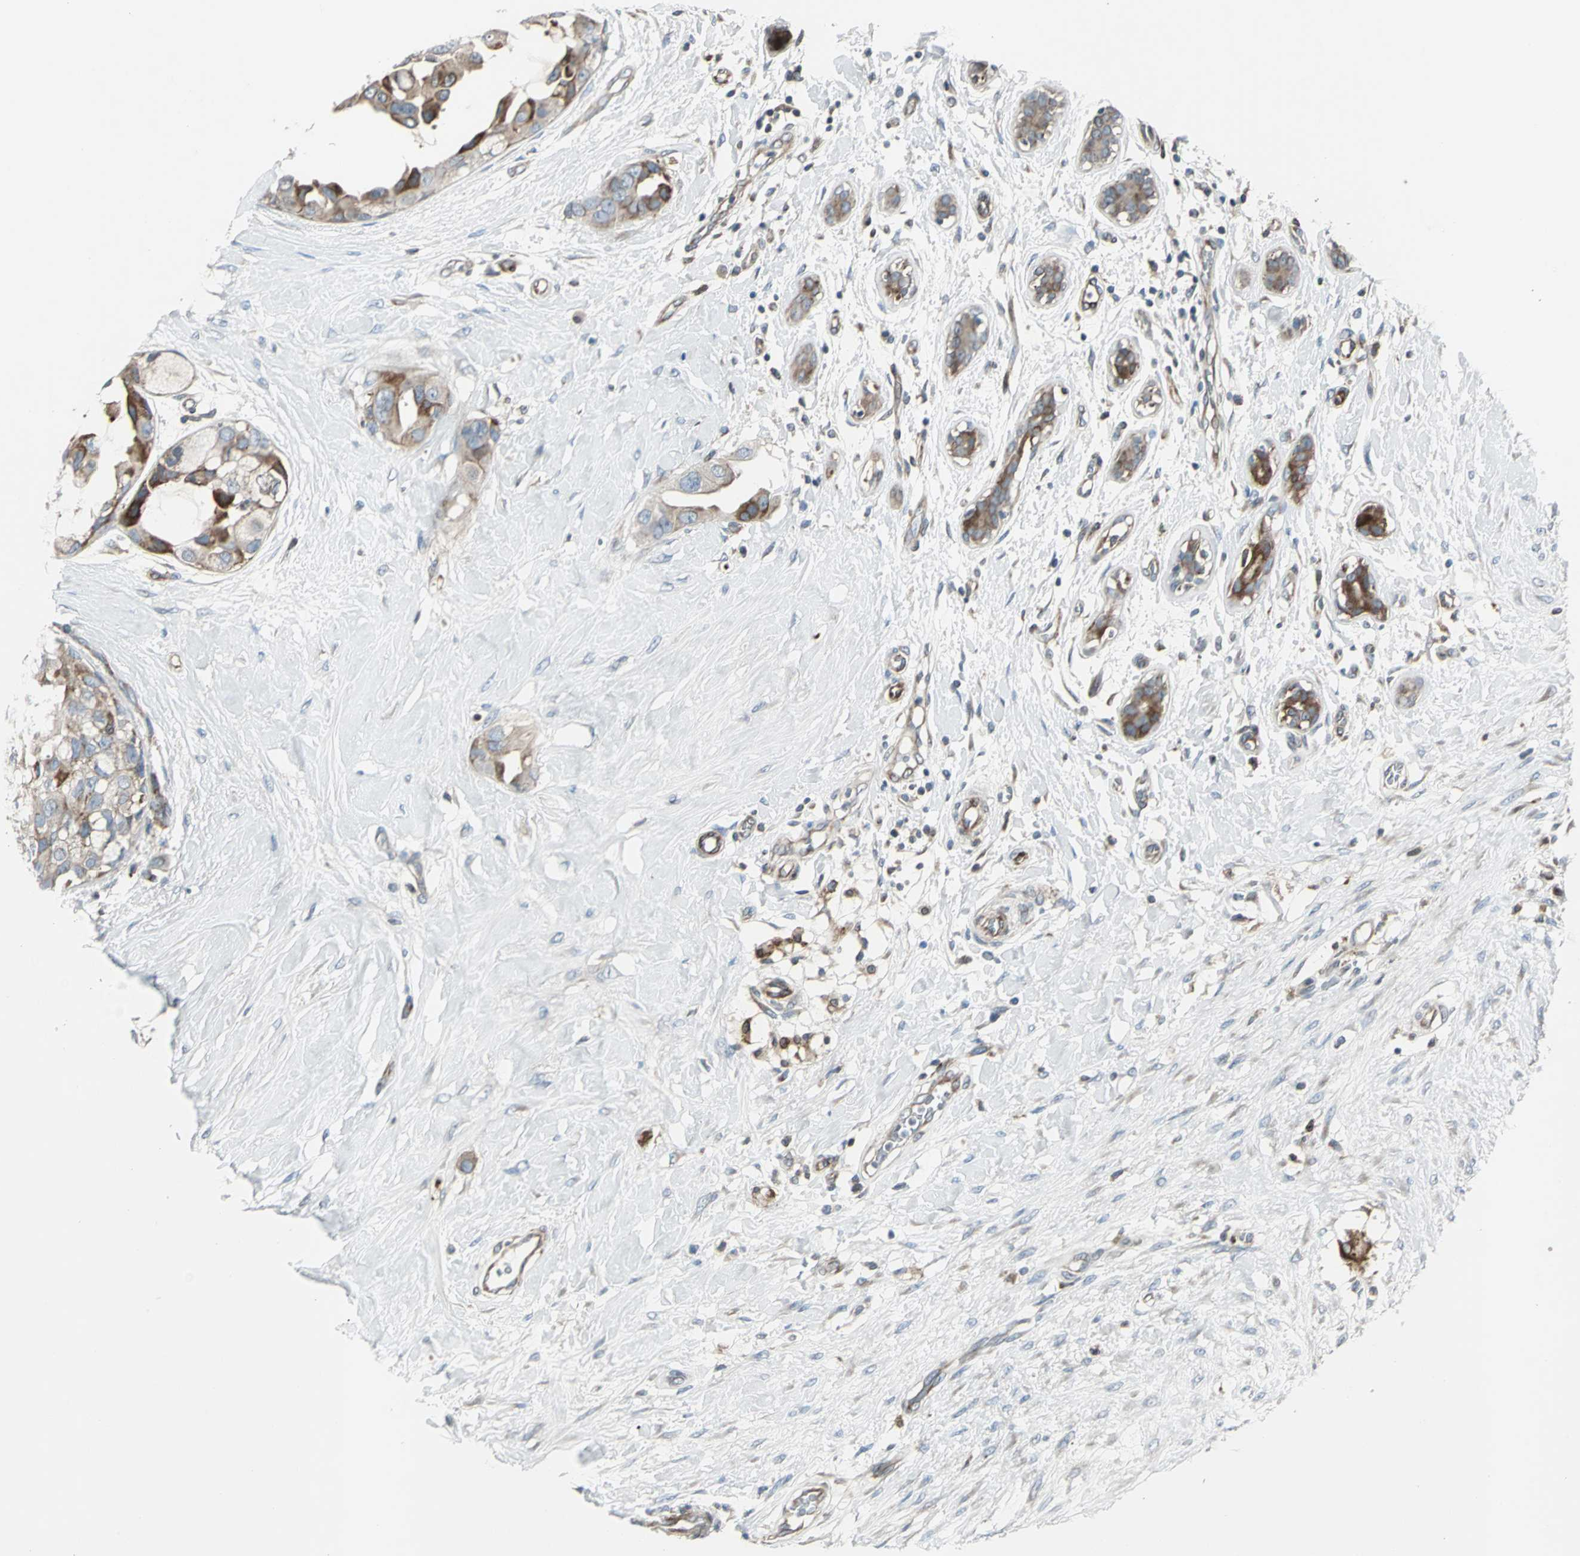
{"staining": {"intensity": "moderate", "quantity": ">75%", "location": "cytoplasmic/membranous"}, "tissue": "breast cancer", "cell_type": "Tumor cells", "image_type": "cancer", "snomed": [{"axis": "morphology", "description": "Duct carcinoma"}, {"axis": "topography", "description": "Breast"}], "caption": "About >75% of tumor cells in human intraductal carcinoma (breast) reveal moderate cytoplasmic/membranous protein staining as visualized by brown immunohistochemical staining.", "gene": "HTATIP2", "patient": {"sex": "female", "age": 40}}